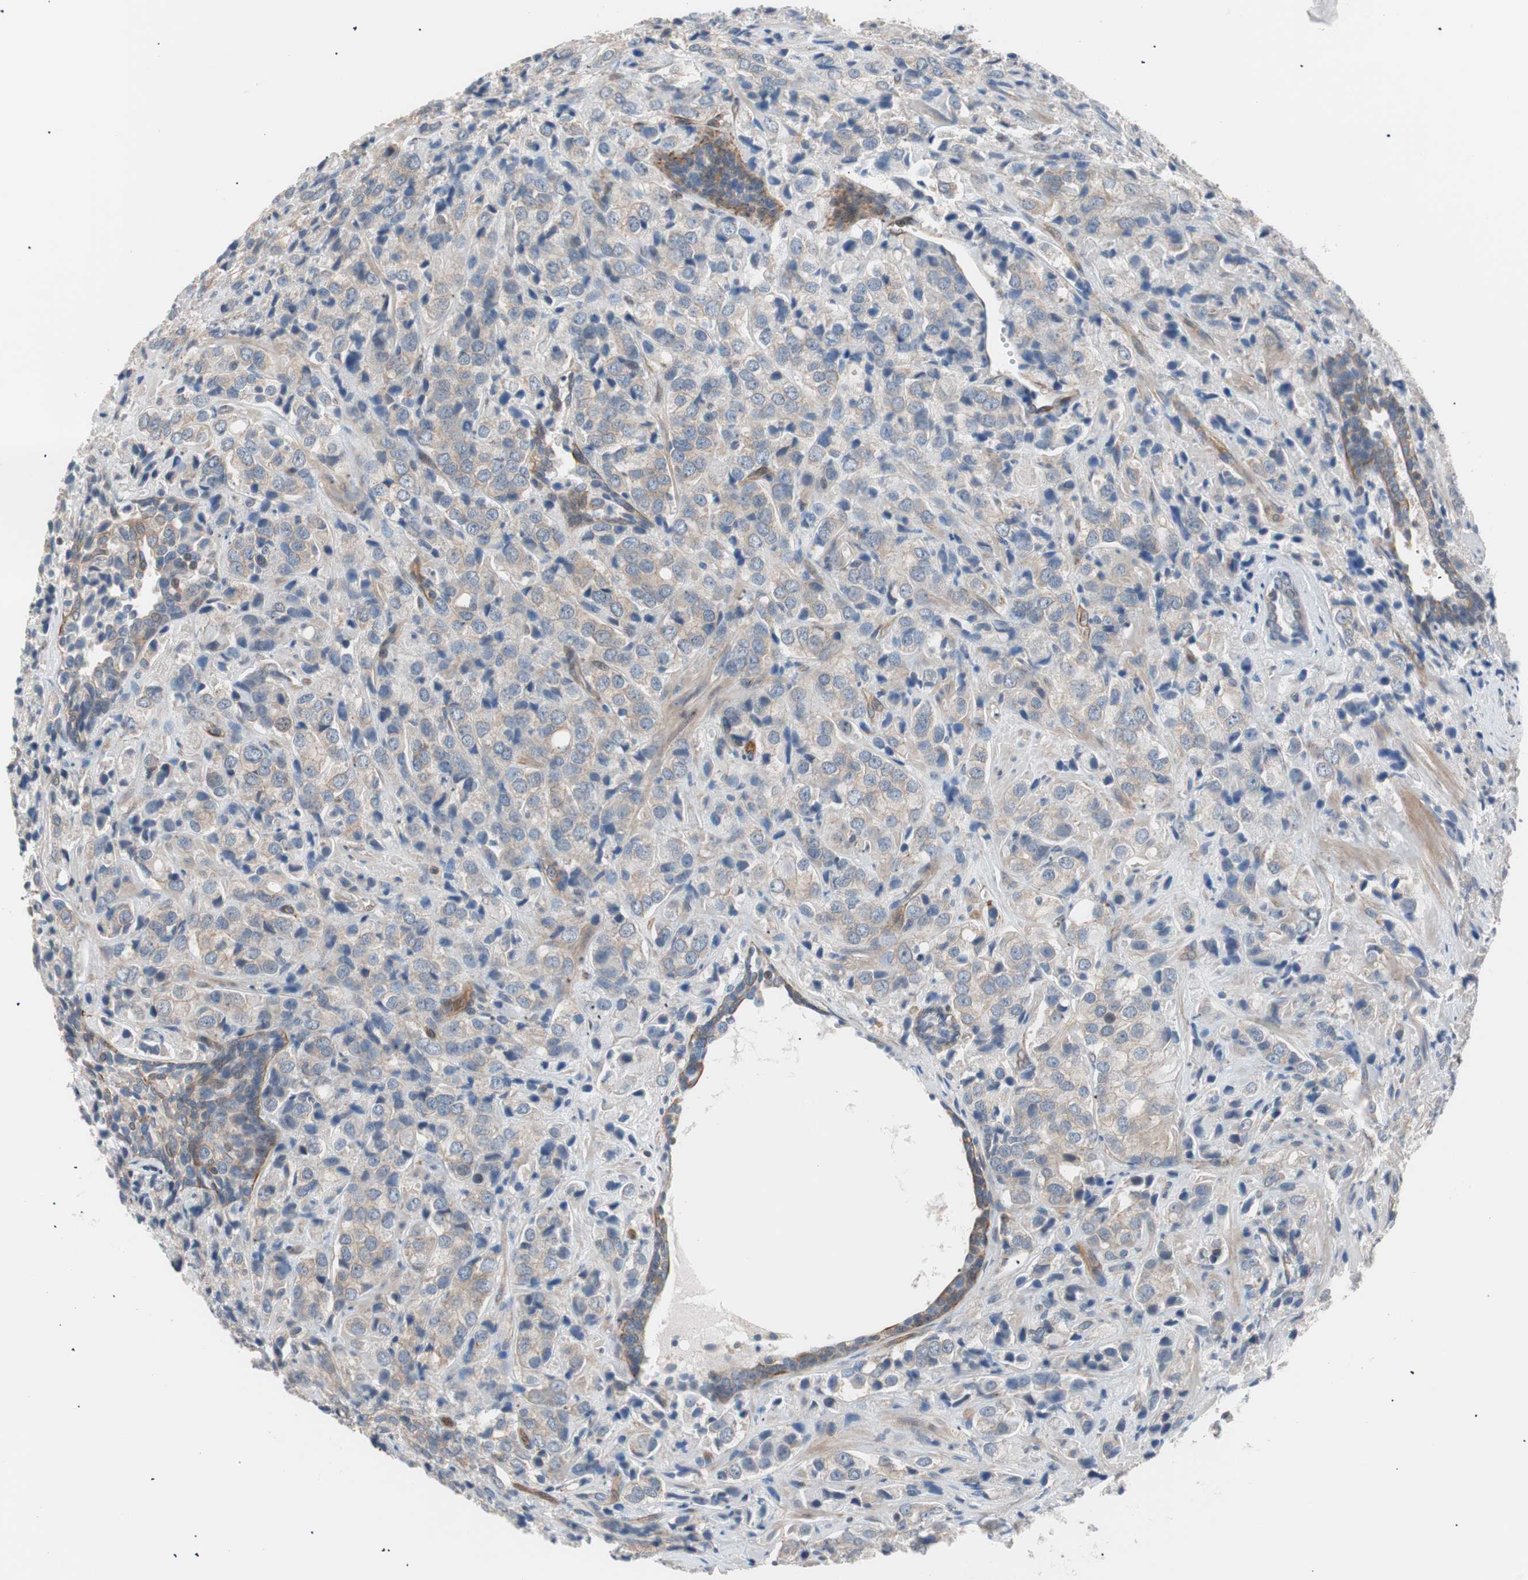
{"staining": {"intensity": "weak", "quantity": "<25%", "location": "cytoplasmic/membranous"}, "tissue": "prostate cancer", "cell_type": "Tumor cells", "image_type": "cancer", "snomed": [{"axis": "morphology", "description": "Adenocarcinoma, High grade"}, {"axis": "topography", "description": "Prostate"}], "caption": "This is an immunohistochemistry photomicrograph of human prostate adenocarcinoma (high-grade). There is no staining in tumor cells.", "gene": "SMG1", "patient": {"sex": "male", "age": 70}}